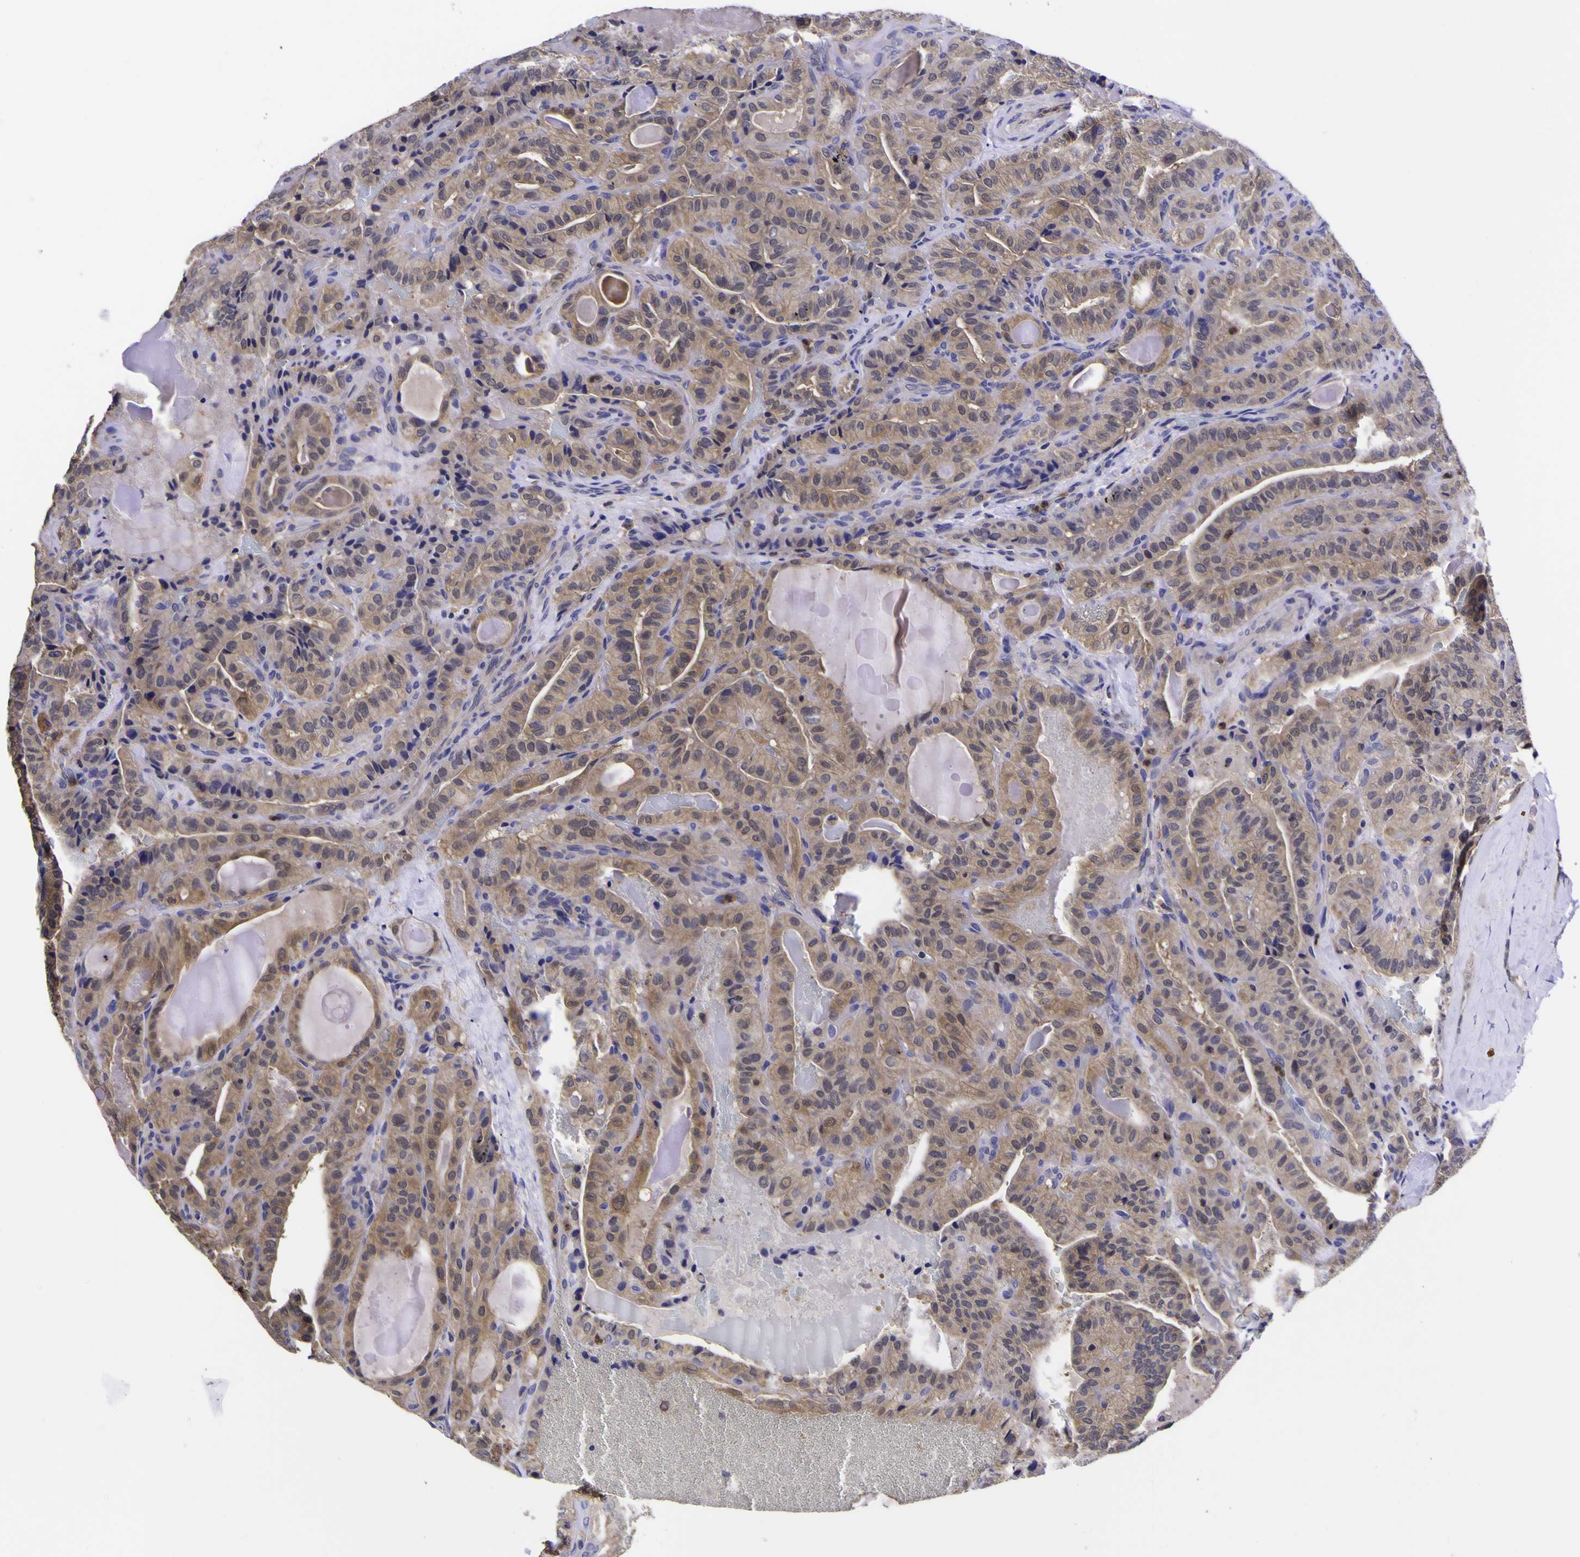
{"staining": {"intensity": "weak", "quantity": ">75%", "location": "cytoplasmic/membranous"}, "tissue": "thyroid cancer", "cell_type": "Tumor cells", "image_type": "cancer", "snomed": [{"axis": "morphology", "description": "Papillary adenocarcinoma, NOS"}, {"axis": "topography", "description": "Thyroid gland"}], "caption": "A brown stain highlights weak cytoplasmic/membranous staining of a protein in human thyroid cancer tumor cells.", "gene": "MAPK14", "patient": {"sex": "male", "age": 77}}